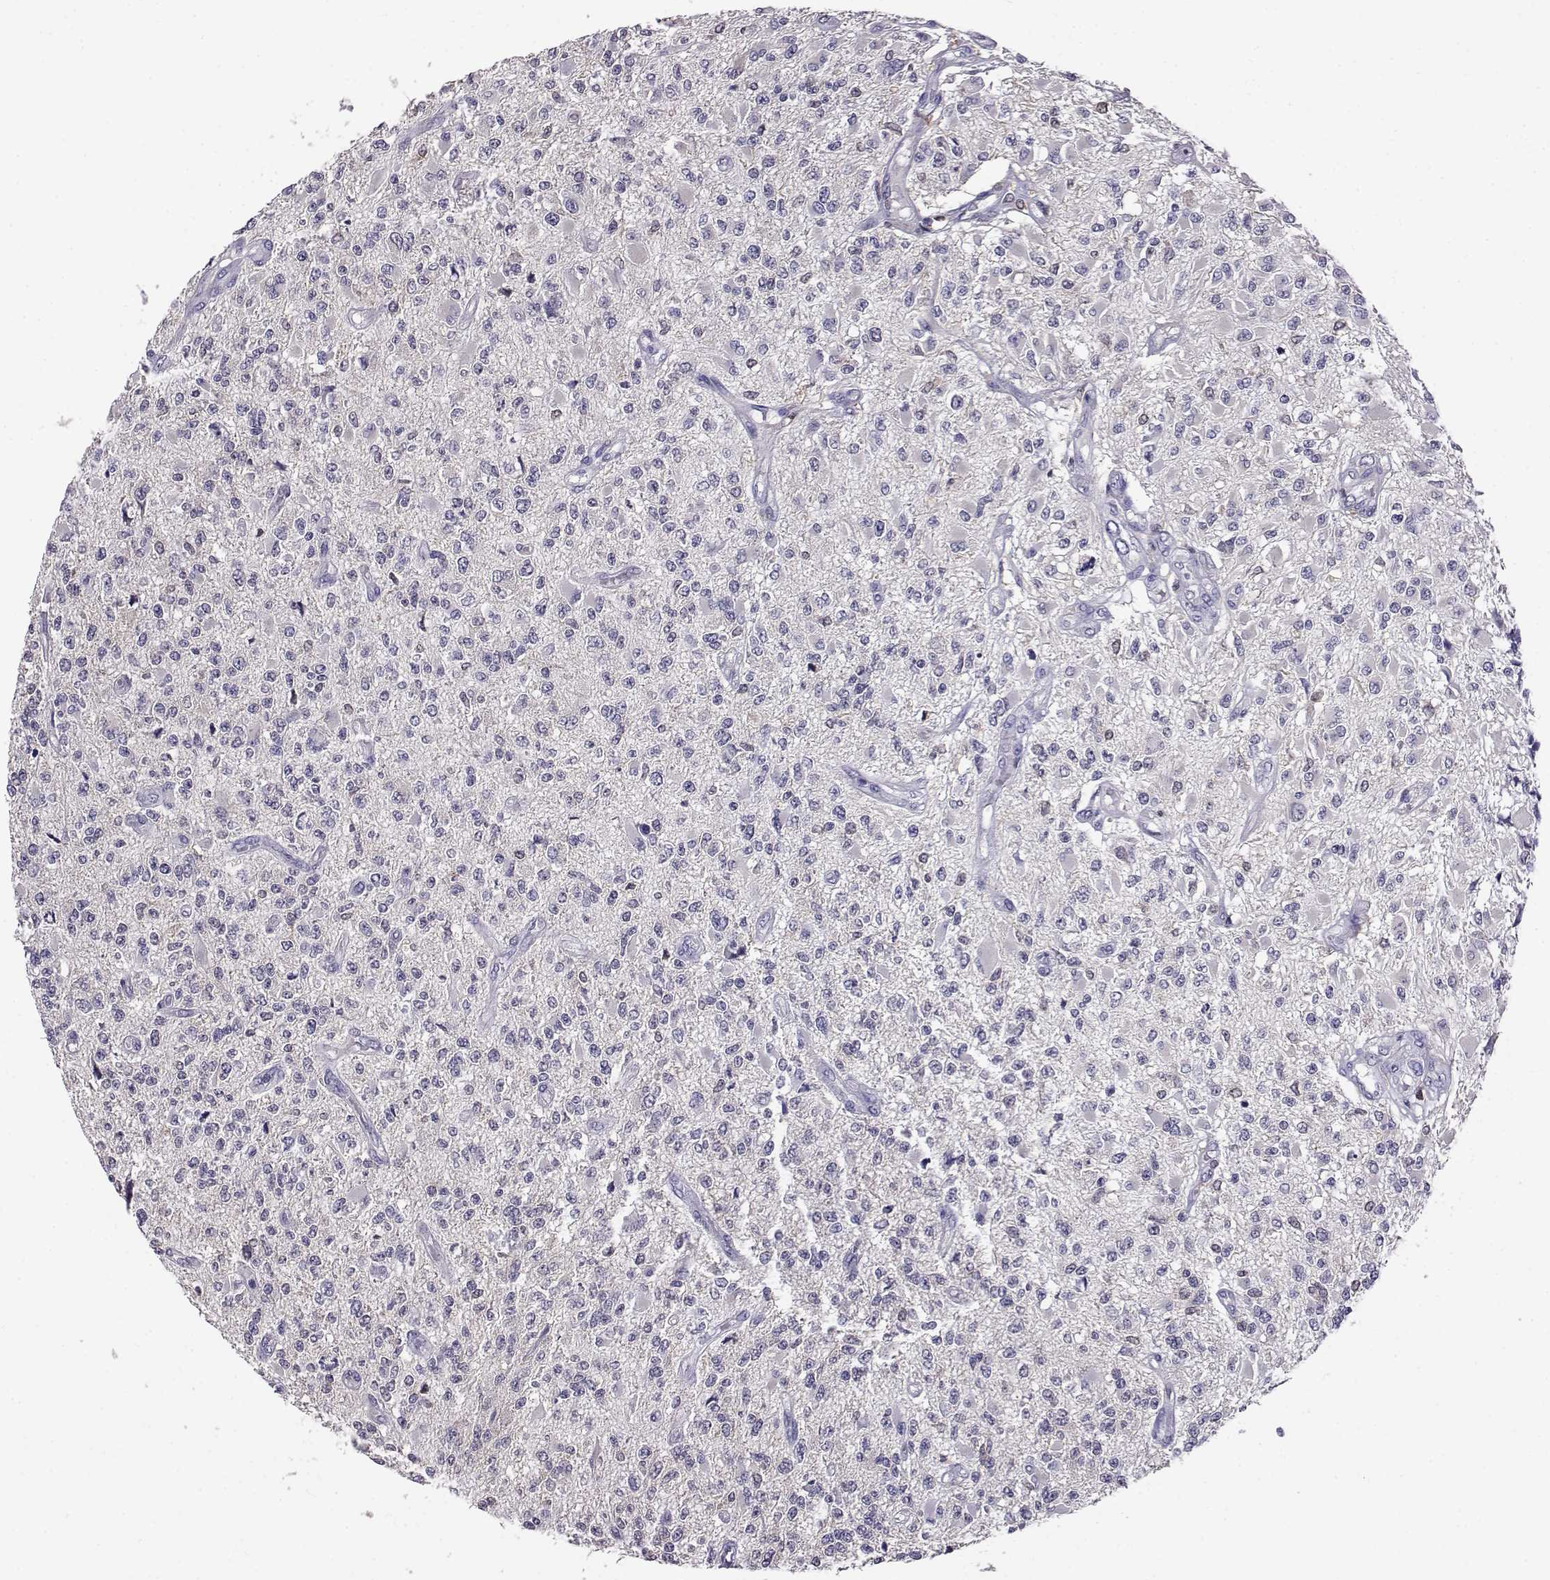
{"staining": {"intensity": "negative", "quantity": "none", "location": "none"}, "tissue": "glioma", "cell_type": "Tumor cells", "image_type": "cancer", "snomed": [{"axis": "morphology", "description": "Glioma, malignant, High grade"}, {"axis": "topography", "description": "Brain"}], "caption": "The histopathology image reveals no significant positivity in tumor cells of glioma.", "gene": "AKR1B1", "patient": {"sex": "female", "age": 63}}